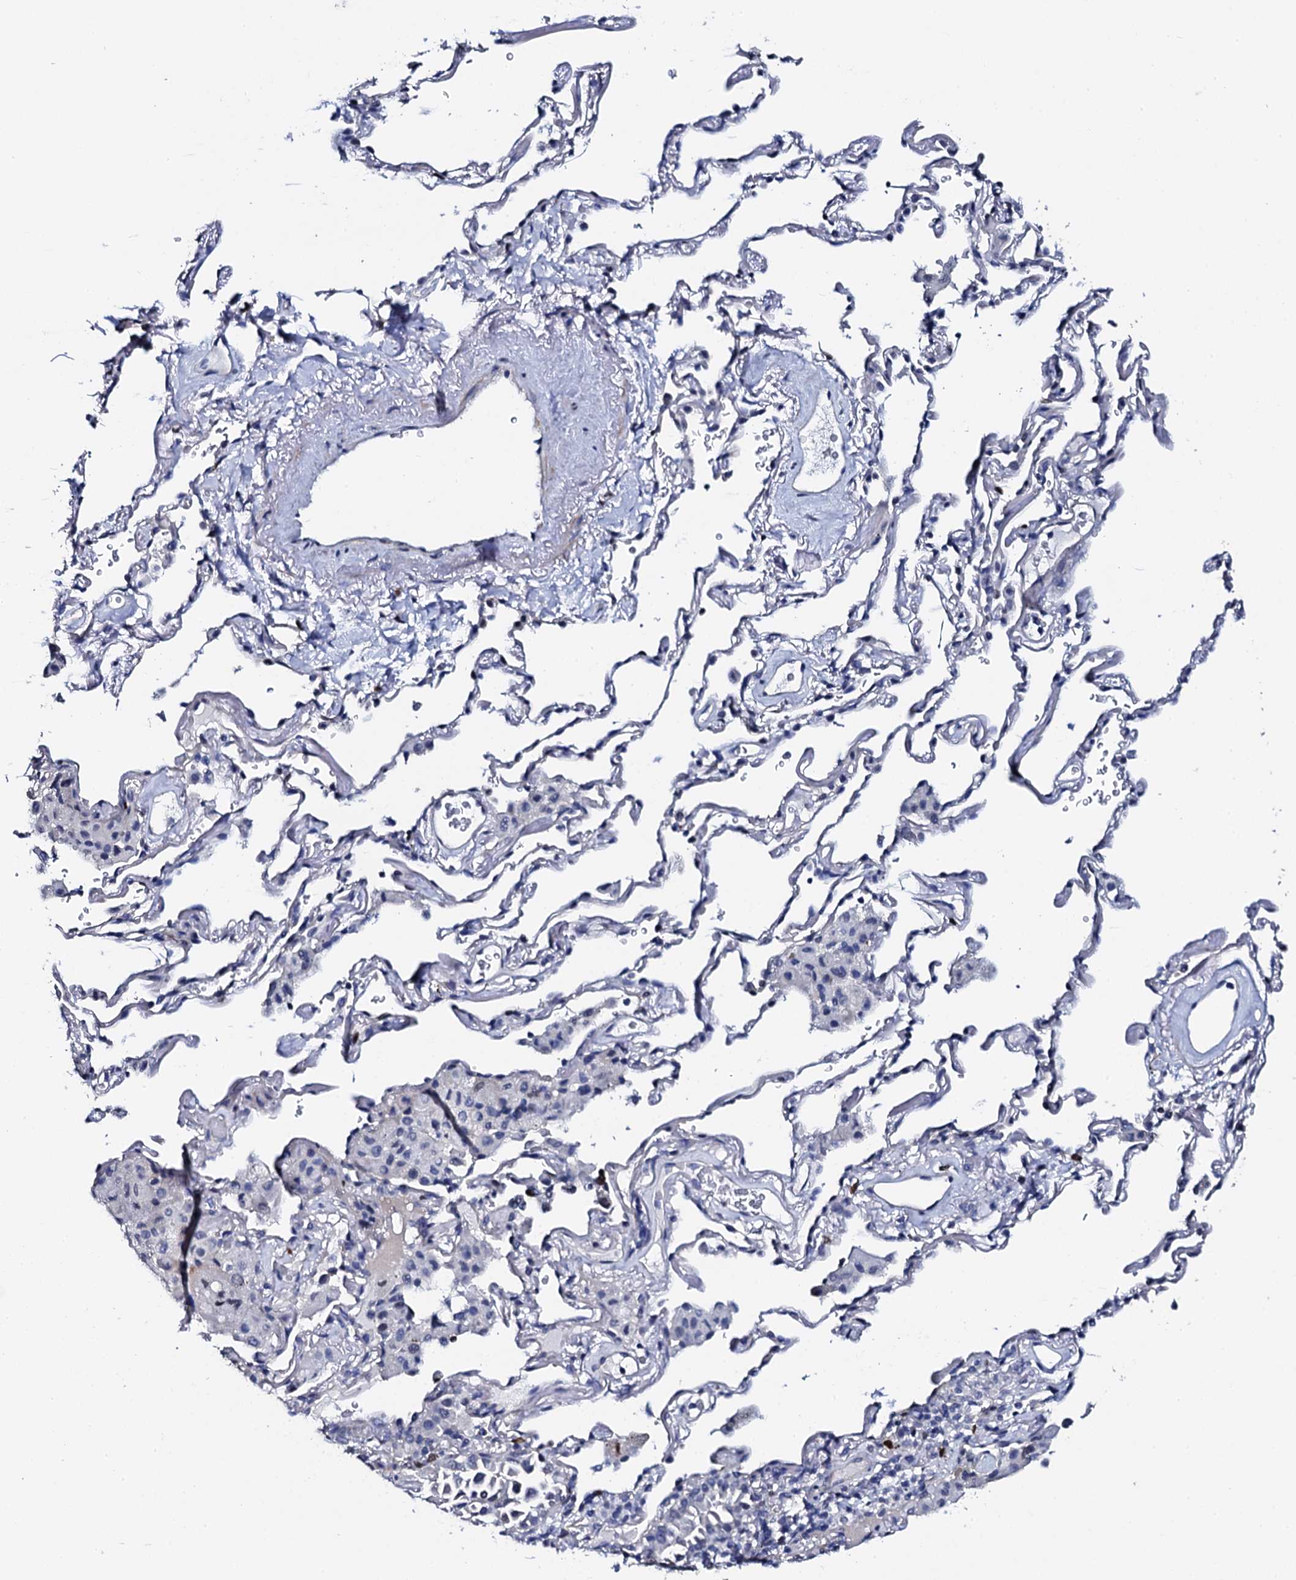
{"staining": {"intensity": "negative", "quantity": "none", "location": "none"}, "tissue": "lung cancer", "cell_type": "Tumor cells", "image_type": "cancer", "snomed": [{"axis": "morphology", "description": "Adenocarcinoma, NOS"}, {"axis": "topography", "description": "Lung"}], "caption": "Micrograph shows no protein positivity in tumor cells of lung cancer tissue.", "gene": "NPM2", "patient": {"sex": "female", "age": 69}}